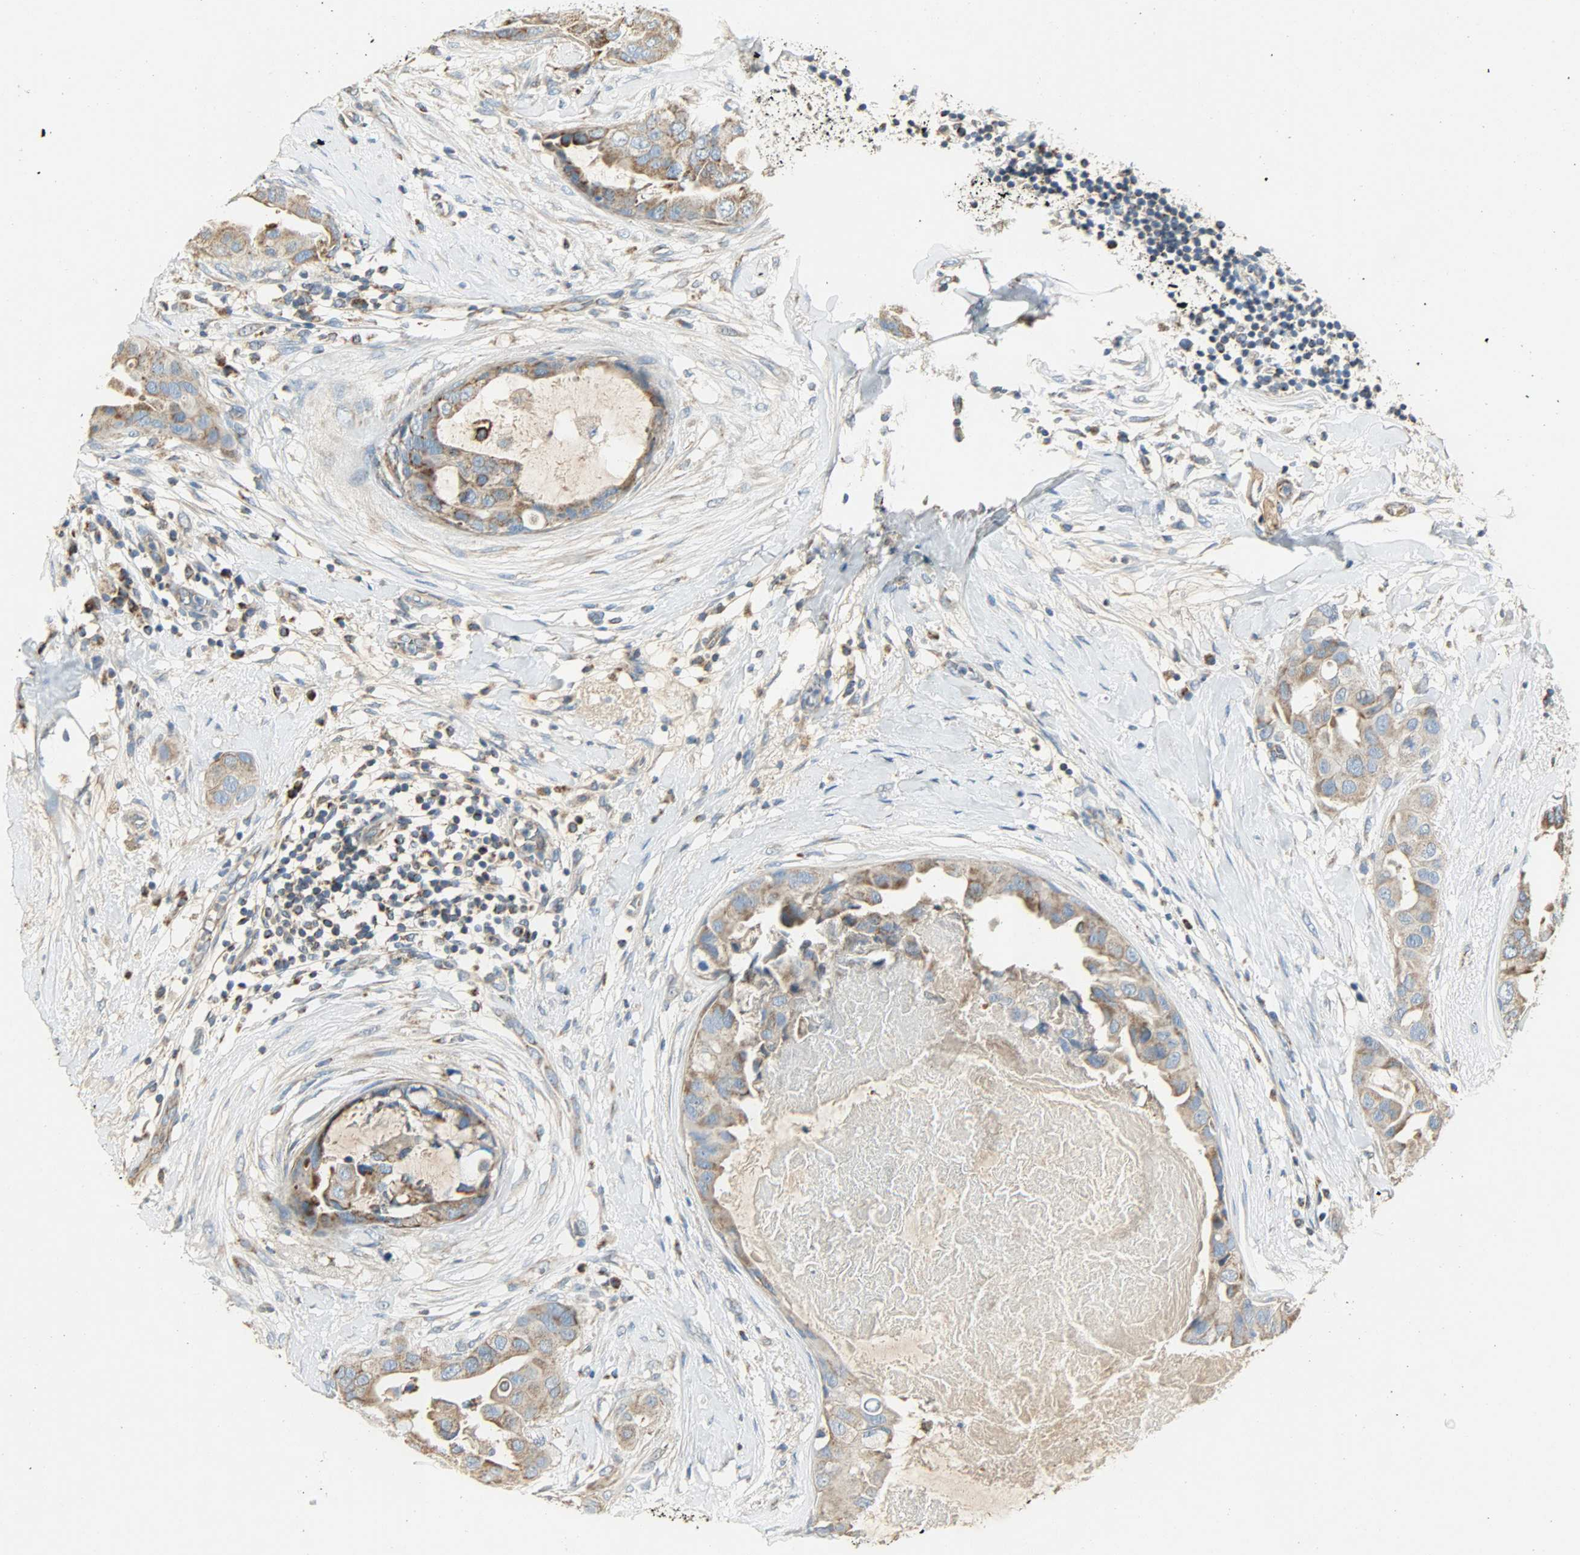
{"staining": {"intensity": "moderate", "quantity": ">75%", "location": "cytoplasmic/membranous"}, "tissue": "breast cancer", "cell_type": "Tumor cells", "image_type": "cancer", "snomed": [{"axis": "morphology", "description": "Duct carcinoma"}, {"axis": "topography", "description": "Breast"}], "caption": "Human breast cancer stained with a protein marker exhibits moderate staining in tumor cells.", "gene": "NNT", "patient": {"sex": "female", "age": 40}}